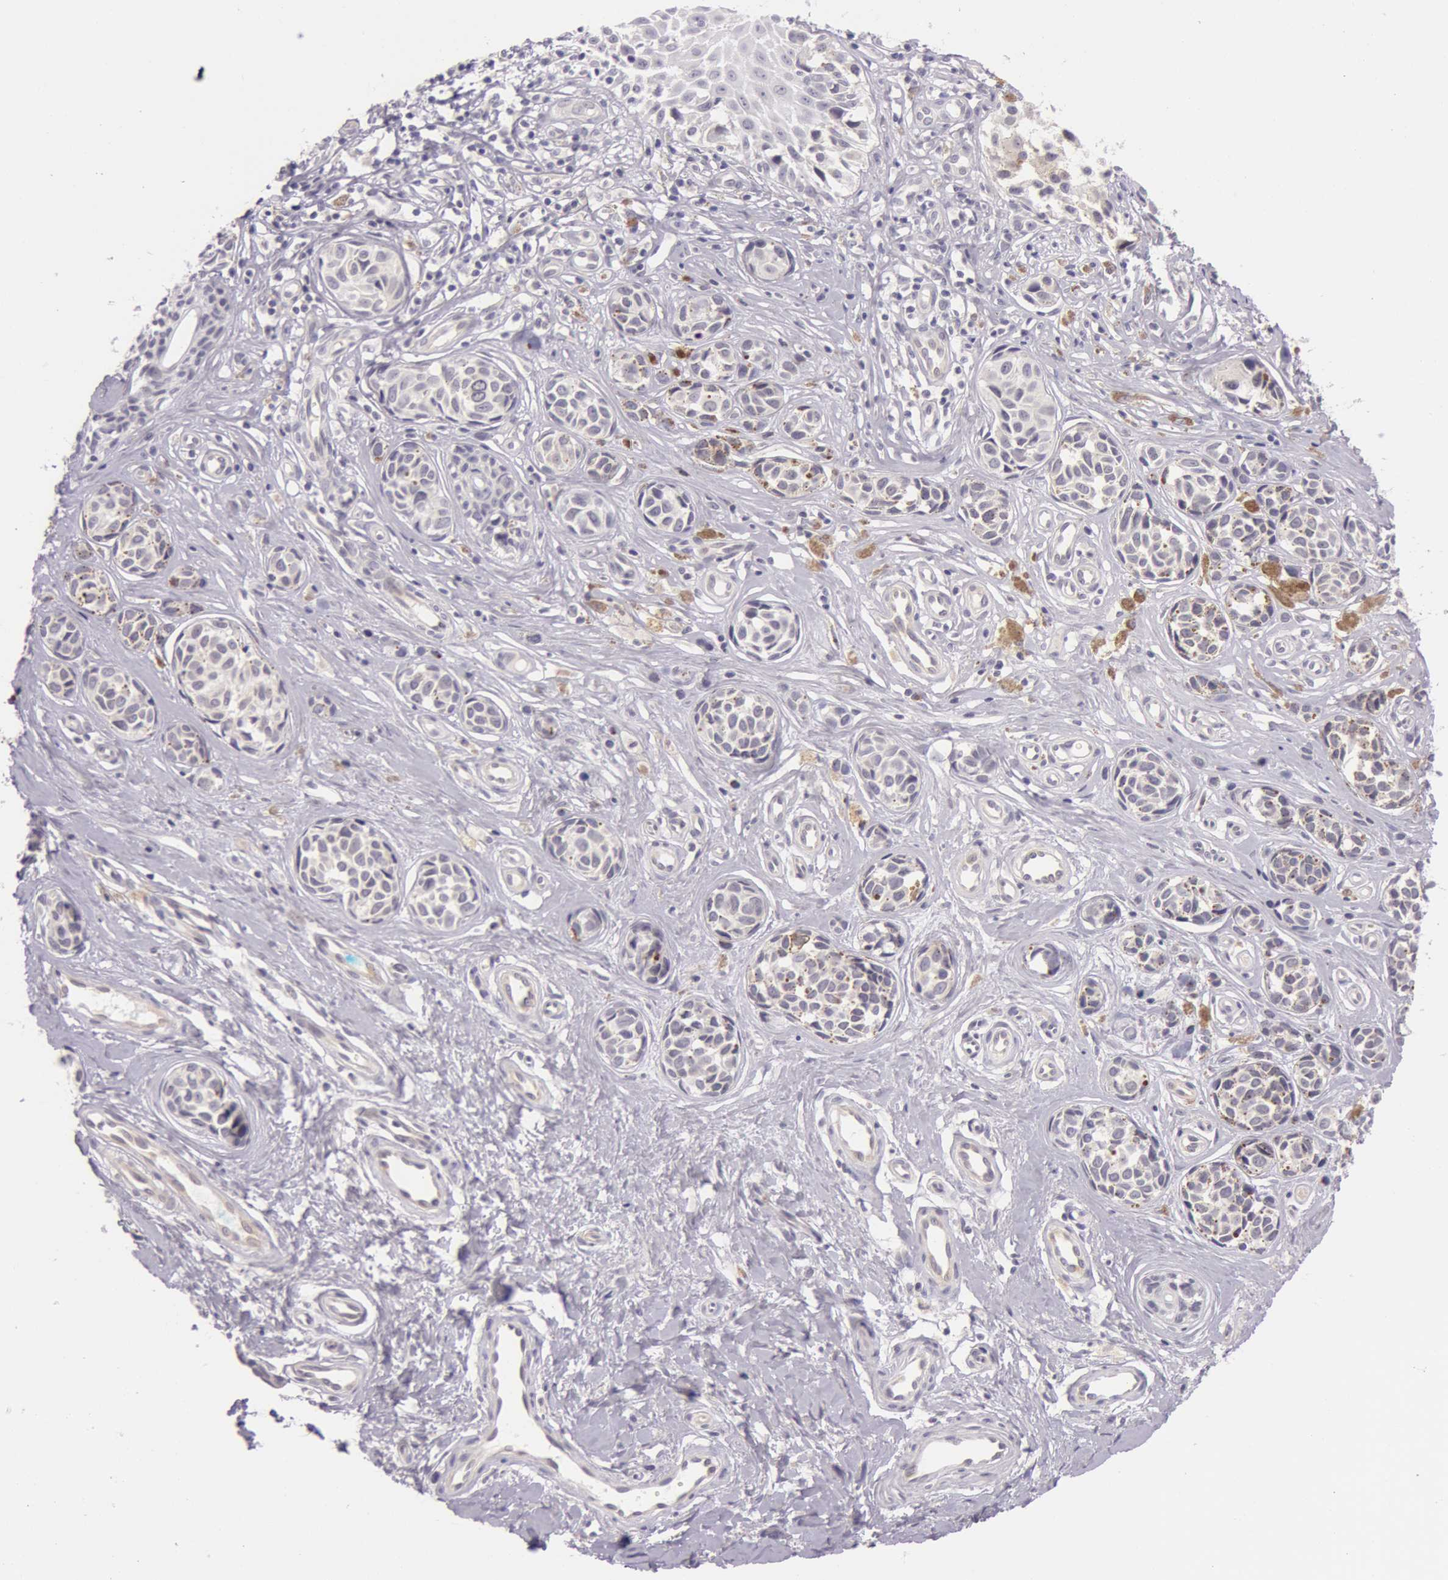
{"staining": {"intensity": "negative", "quantity": "none", "location": "none"}, "tissue": "melanoma", "cell_type": "Tumor cells", "image_type": "cancer", "snomed": [{"axis": "morphology", "description": "Malignant melanoma, NOS"}, {"axis": "topography", "description": "Skin"}], "caption": "DAB immunohistochemical staining of human melanoma exhibits no significant positivity in tumor cells.", "gene": "RBMY1F", "patient": {"sex": "male", "age": 79}}